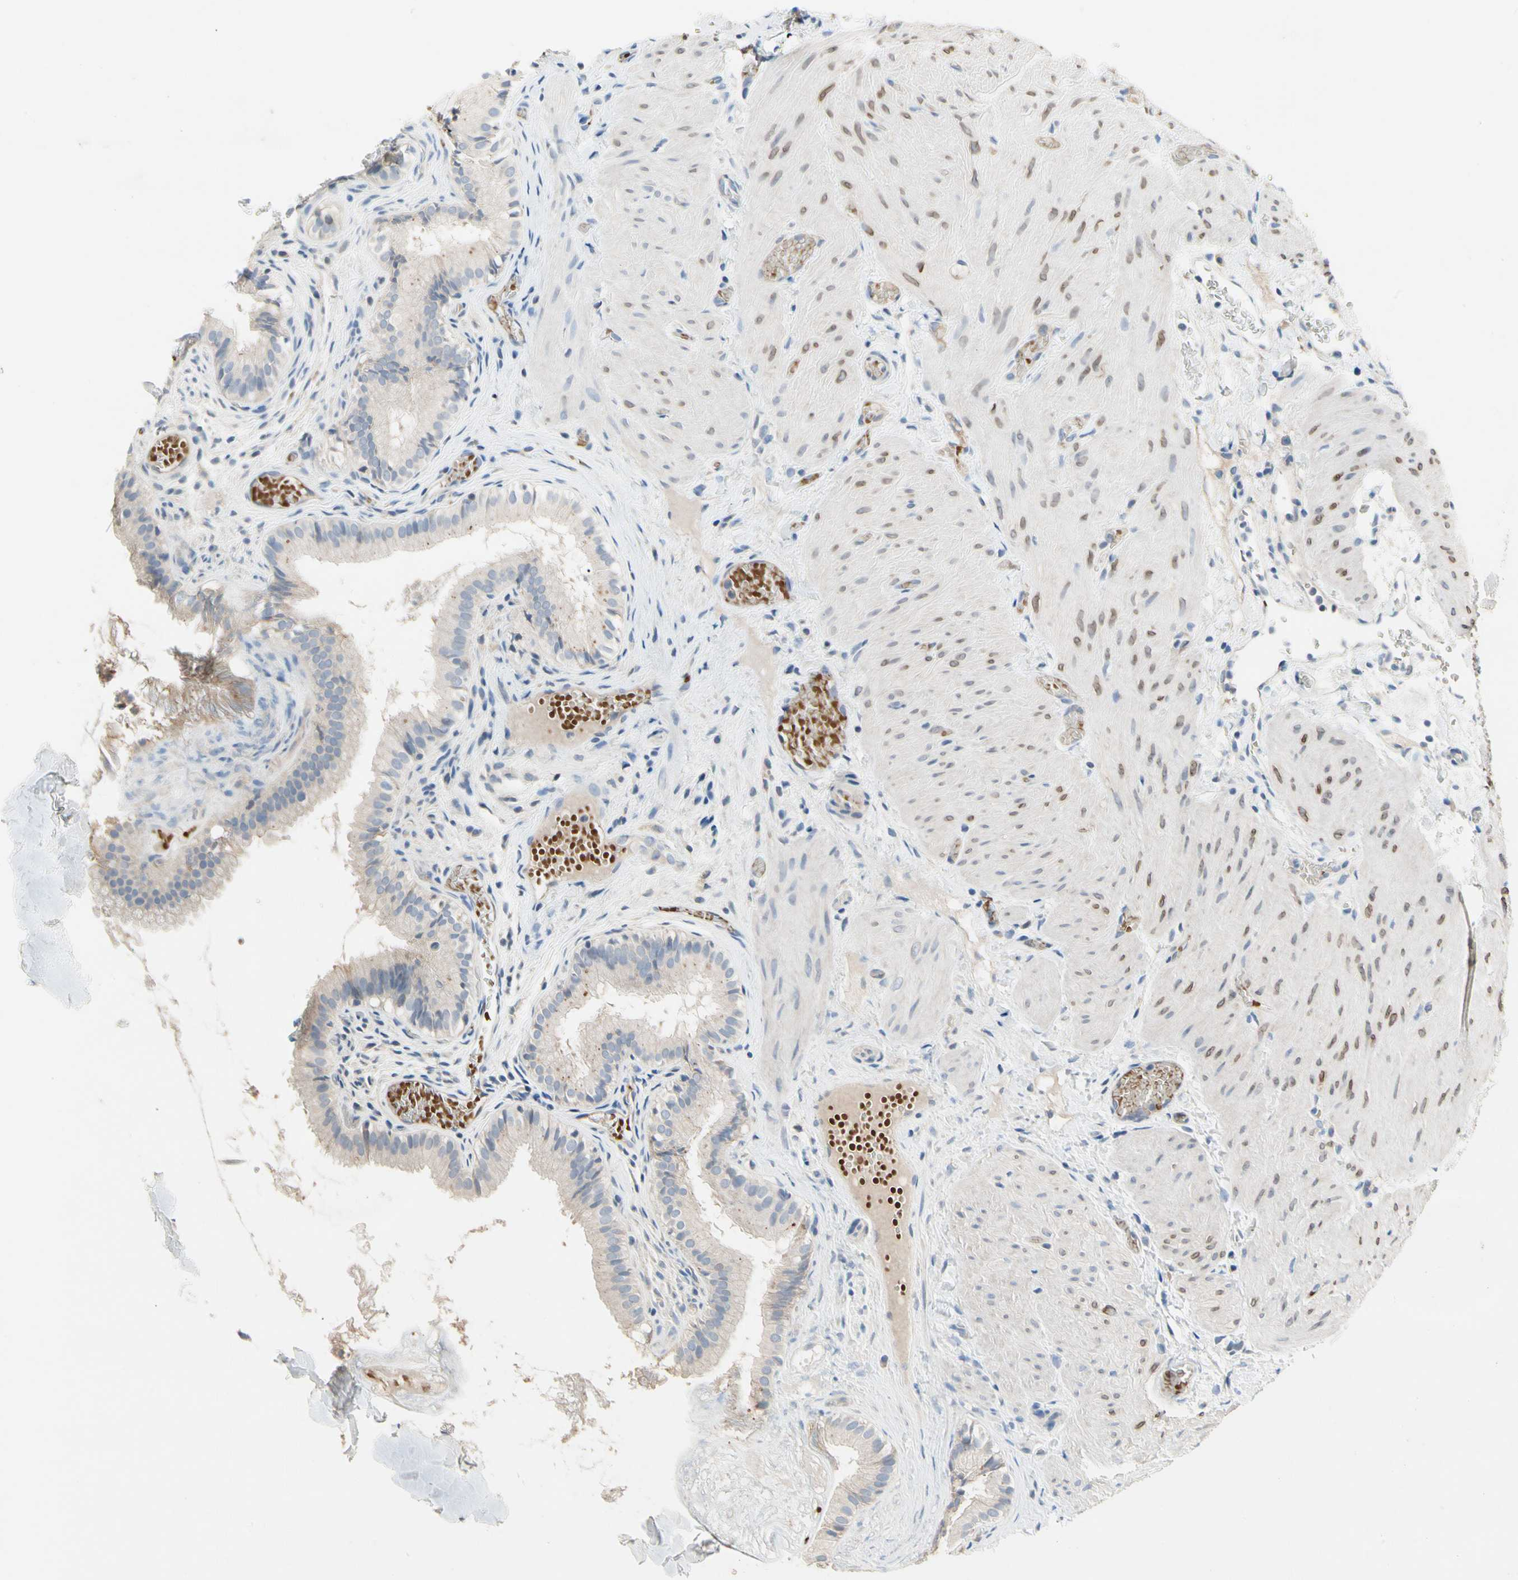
{"staining": {"intensity": "moderate", "quantity": "25%-75%", "location": "cytoplasmic/membranous"}, "tissue": "gallbladder", "cell_type": "Glandular cells", "image_type": "normal", "snomed": [{"axis": "morphology", "description": "Normal tissue, NOS"}, {"axis": "topography", "description": "Gallbladder"}], "caption": "Glandular cells display medium levels of moderate cytoplasmic/membranous expression in about 25%-75% of cells in unremarkable human gallbladder.", "gene": "RETSAT", "patient": {"sex": "female", "age": 26}}